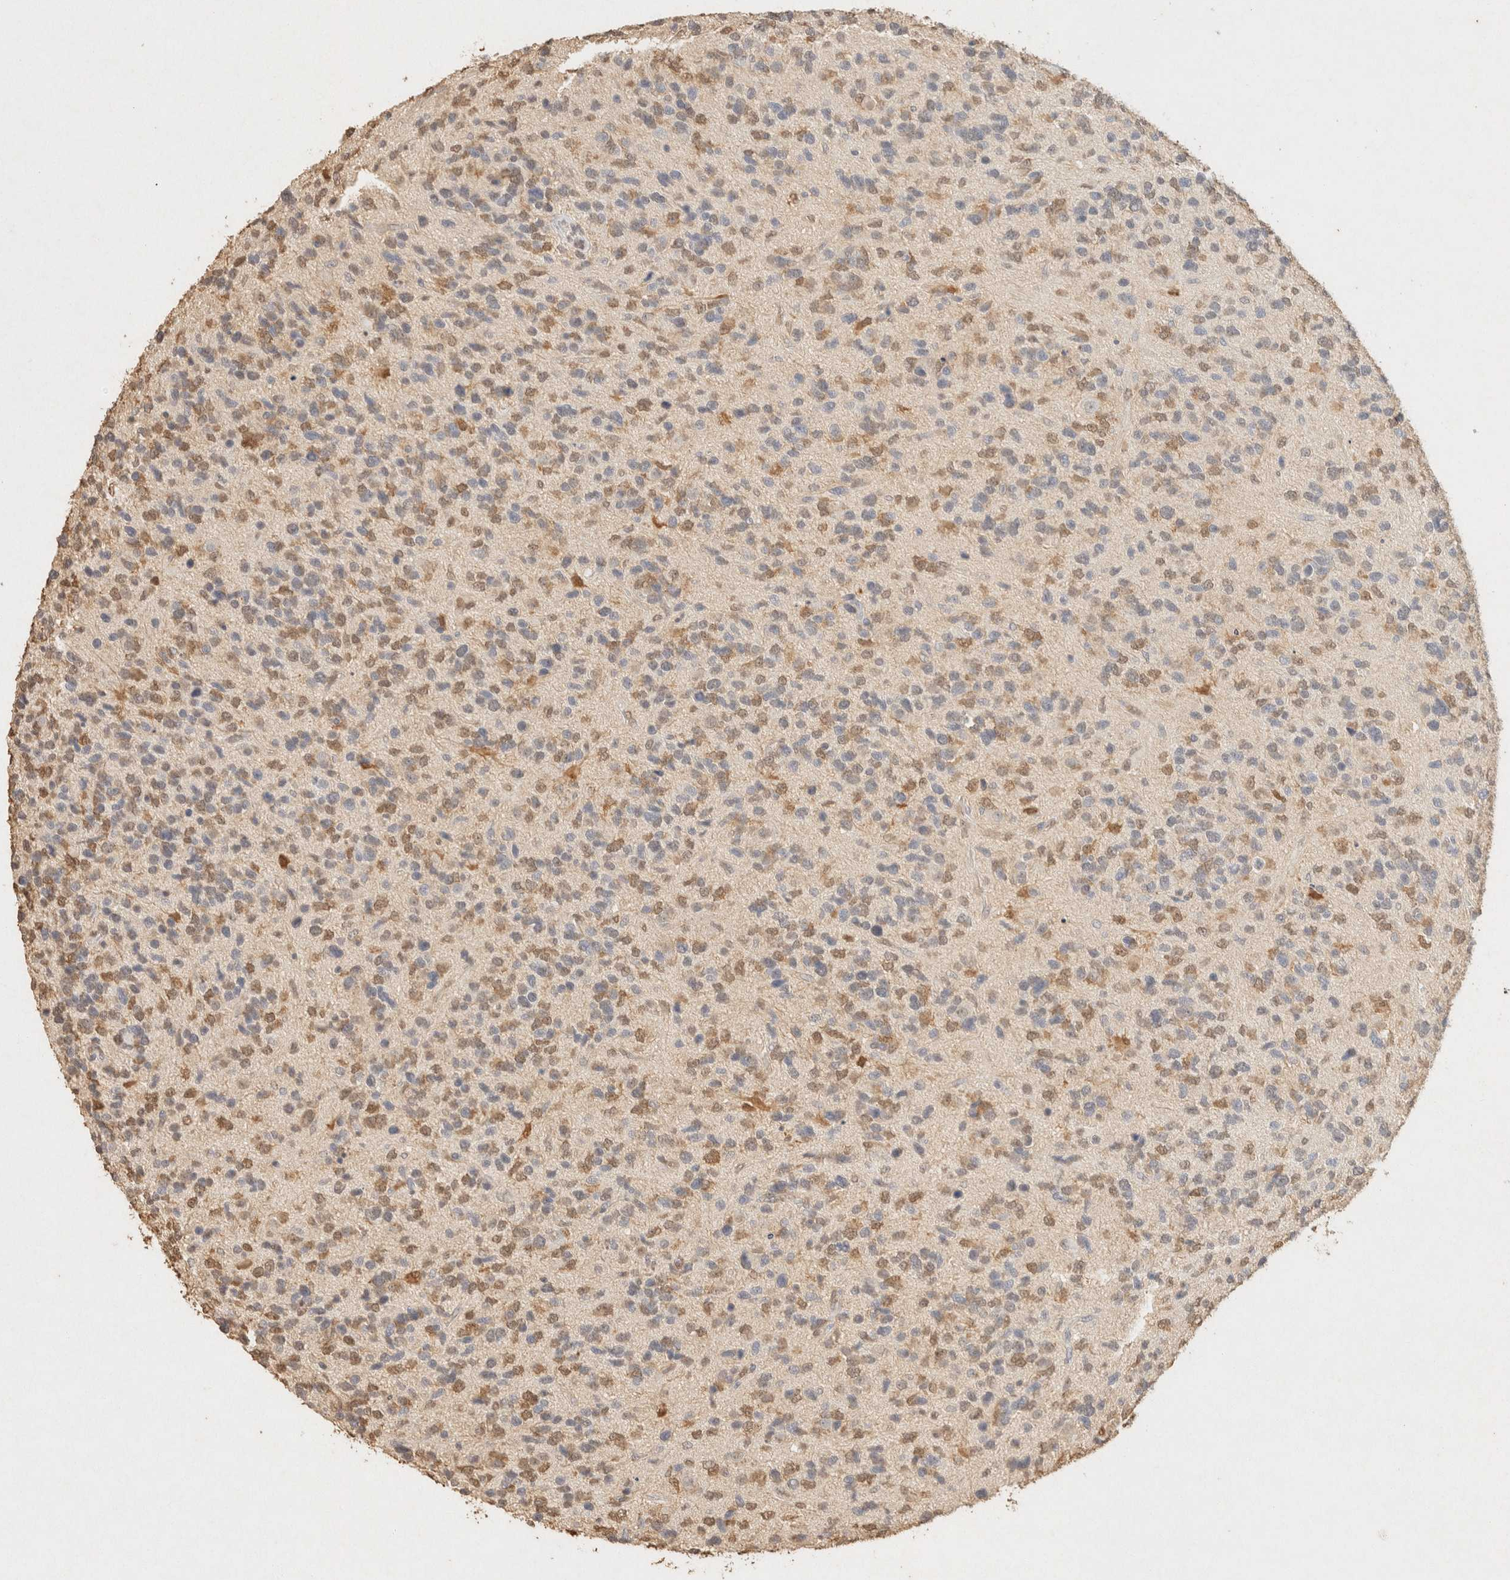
{"staining": {"intensity": "weak", "quantity": "25%-75%", "location": "cytoplasmic/membranous,nuclear"}, "tissue": "glioma", "cell_type": "Tumor cells", "image_type": "cancer", "snomed": [{"axis": "morphology", "description": "Glioma, malignant, High grade"}, {"axis": "topography", "description": "Brain"}], "caption": "Brown immunohistochemical staining in glioma reveals weak cytoplasmic/membranous and nuclear expression in about 25%-75% of tumor cells. Immunohistochemistry (ihc) stains the protein of interest in brown and the nuclei are stained blue.", "gene": "S100A13", "patient": {"sex": "female", "age": 58}}